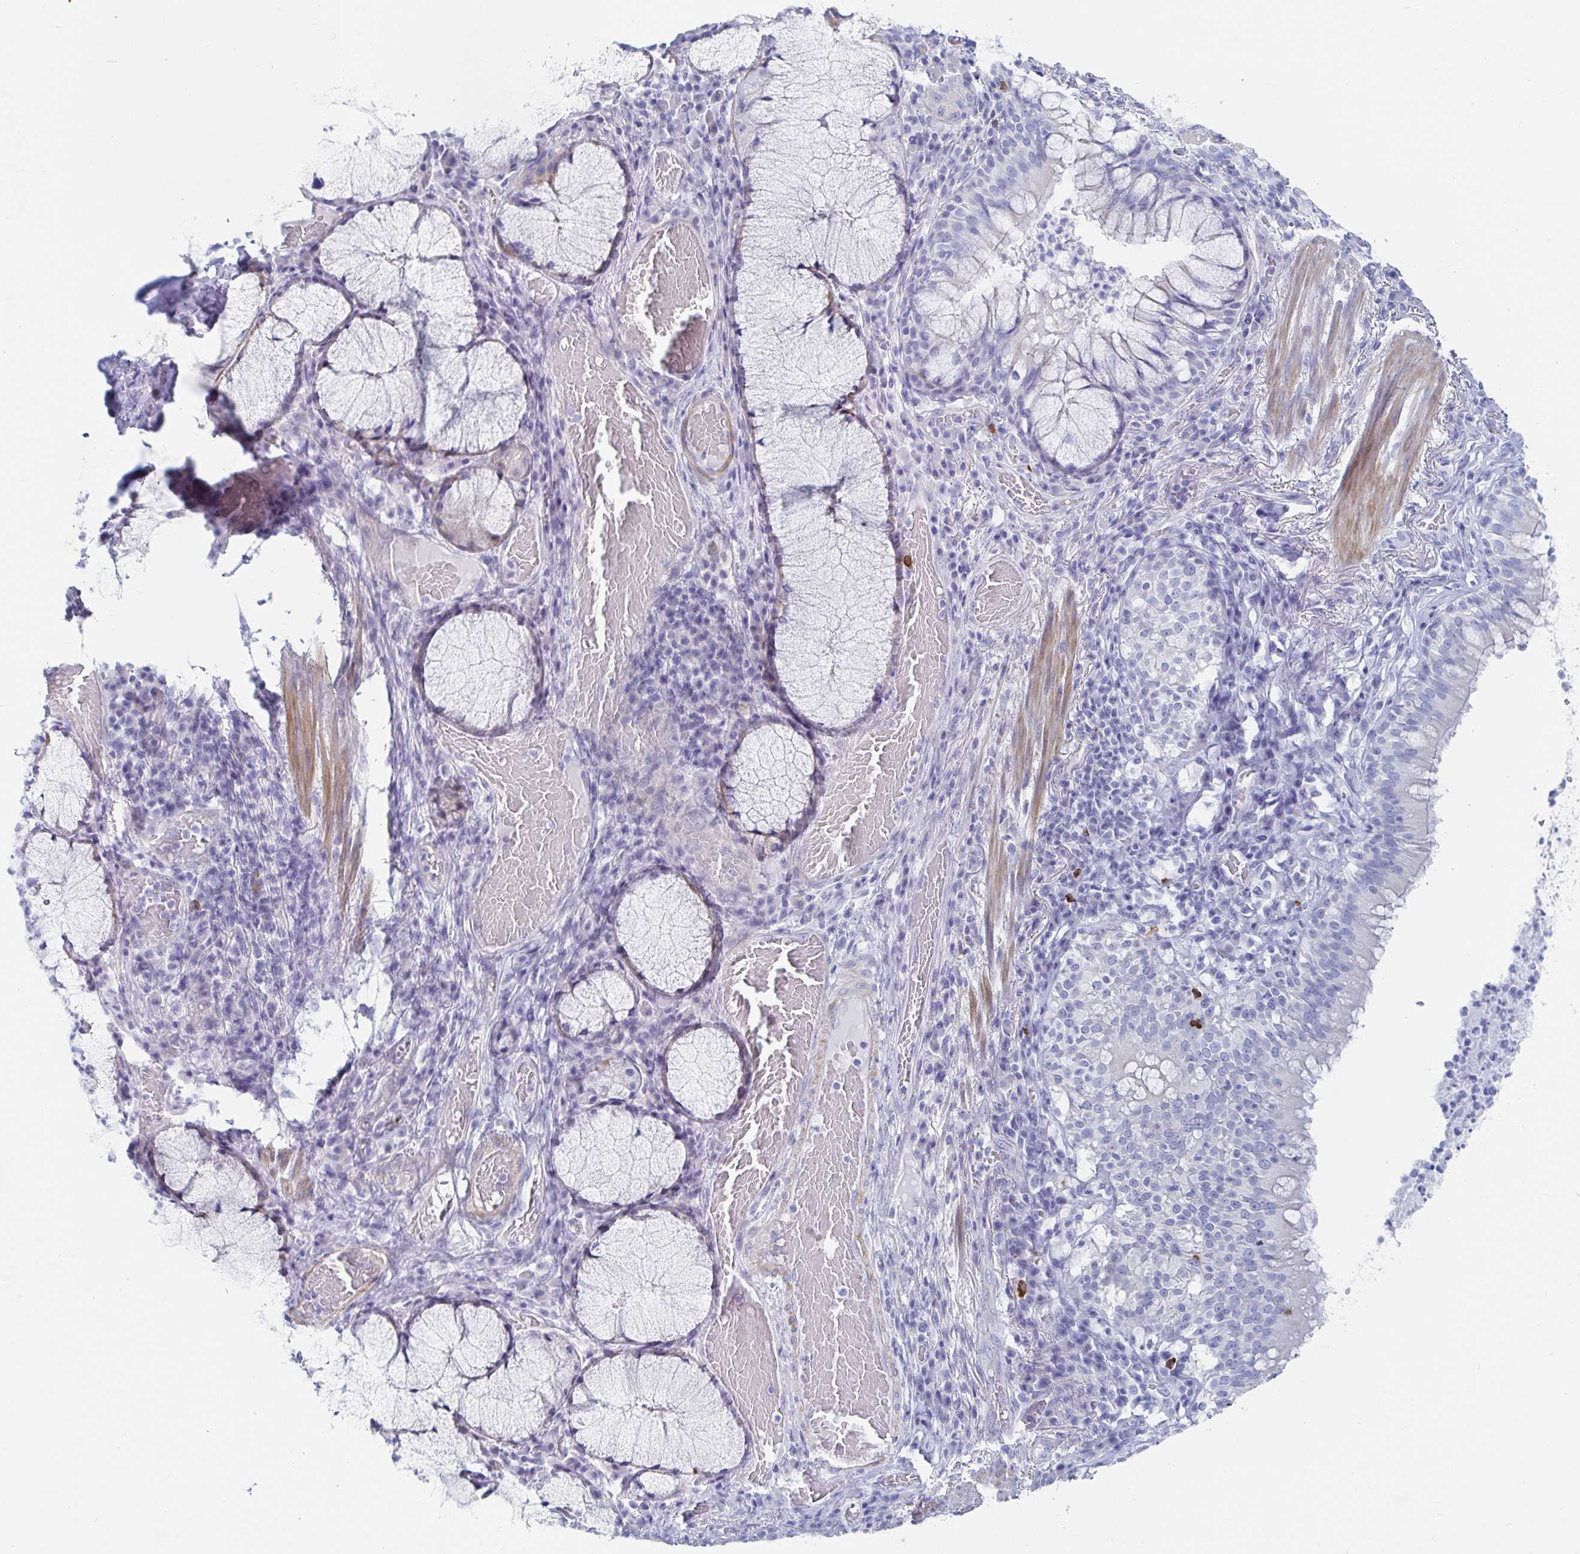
{"staining": {"intensity": "negative", "quantity": "none", "location": "none"}, "tissue": "bronchus", "cell_type": "Respiratory epithelial cells", "image_type": "normal", "snomed": [{"axis": "morphology", "description": "Normal tissue, NOS"}, {"axis": "topography", "description": "Lymph node"}, {"axis": "topography", "description": "Bronchus"}], "caption": "High power microscopy photomicrograph of an immunohistochemistry (IHC) photomicrograph of unremarkable bronchus, revealing no significant positivity in respiratory epithelial cells. (Stains: DAB IHC with hematoxylin counter stain, Microscopy: brightfield microscopy at high magnification).", "gene": "PACSIN1", "patient": {"sex": "male", "age": 56}}